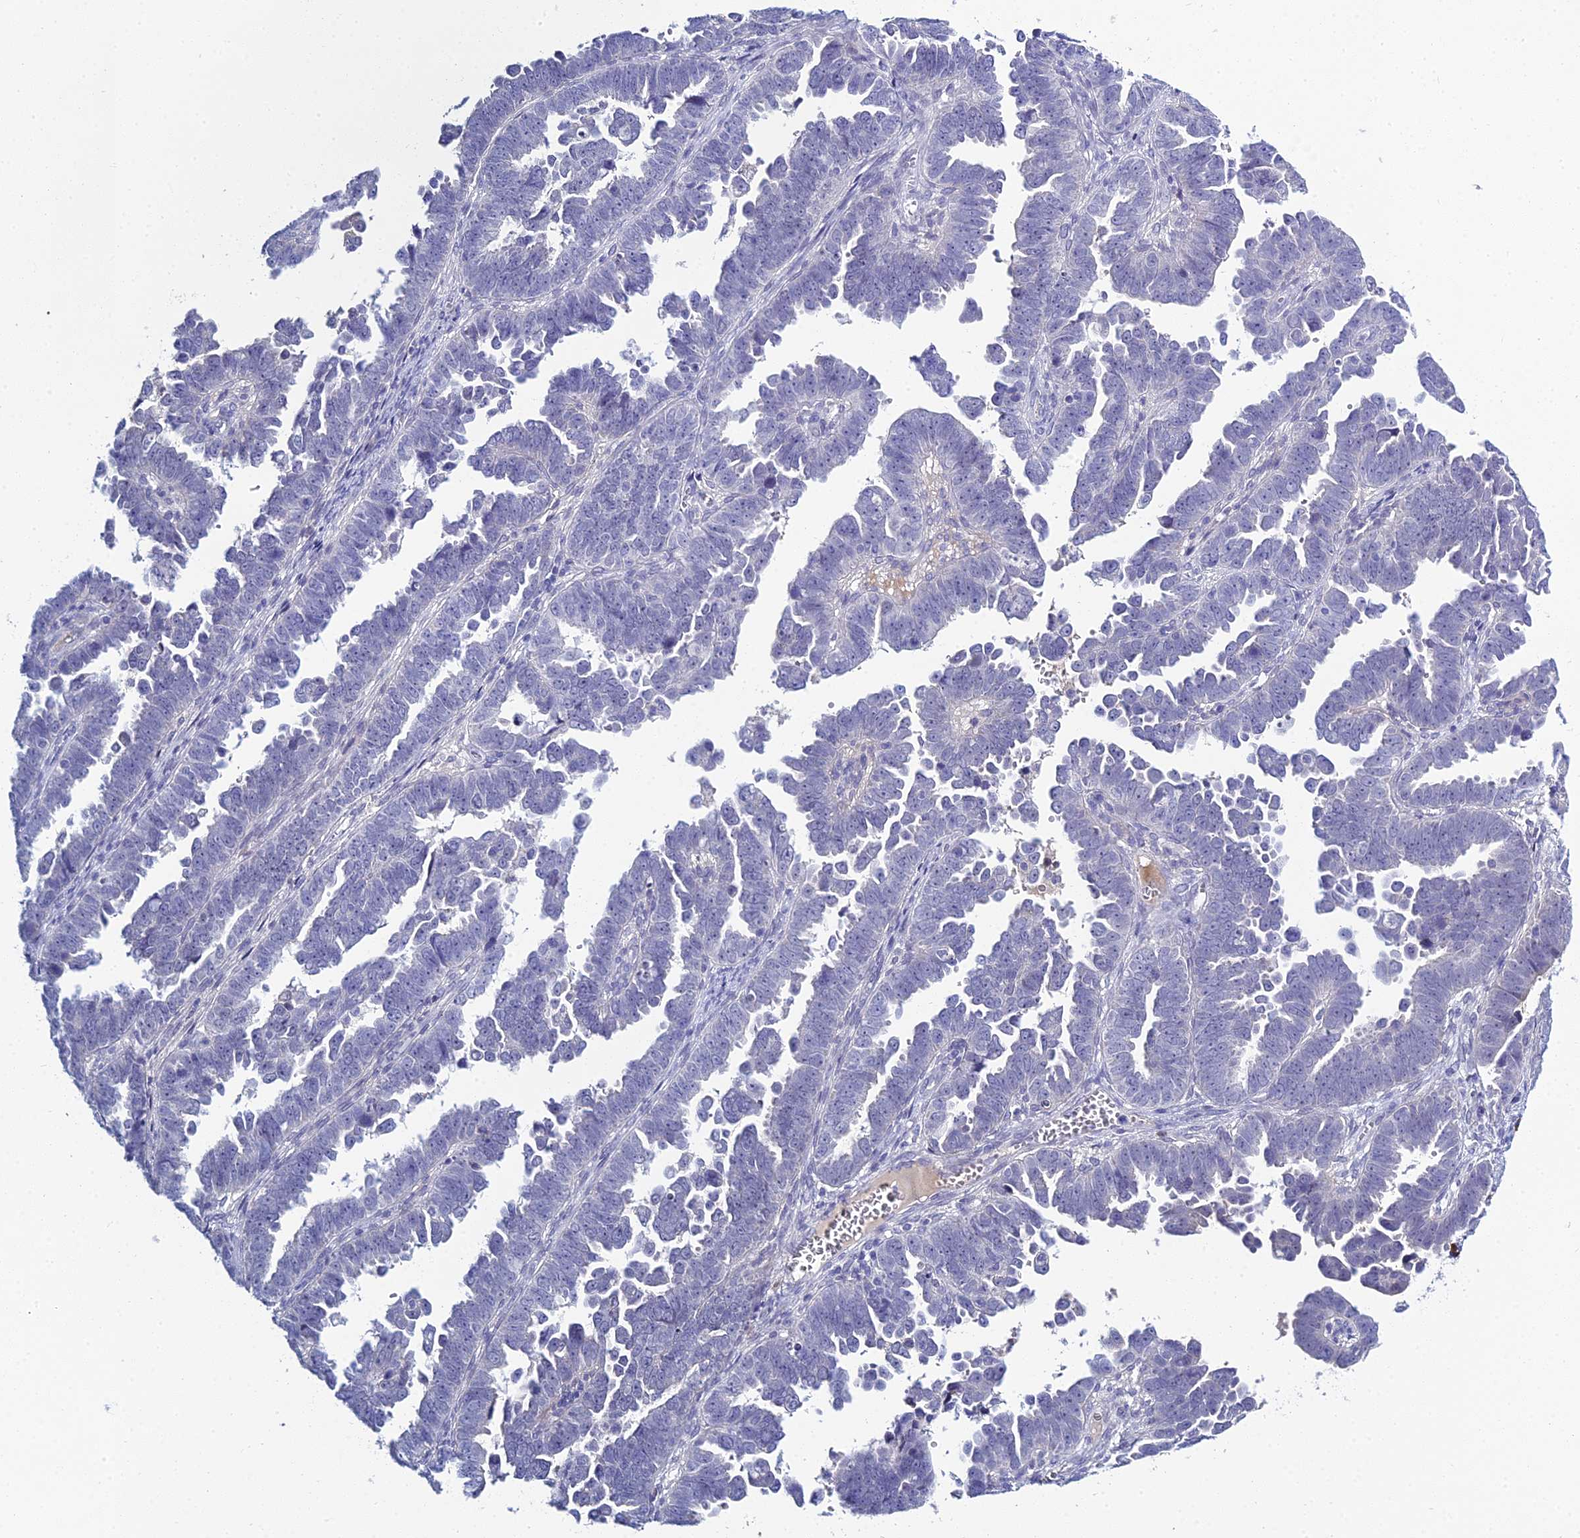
{"staining": {"intensity": "negative", "quantity": "none", "location": "none"}, "tissue": "endometrial cancer", "cell_type": "Tumor cells", "image_type": "cancer", "snomed": [{"axis": "morphology", "description": "Adenocarcinoma, NOS"}, {"axis": "topography", "description": "Endometrium"}], "caption": "Protein analysis of endometrial adenocarcinoma demonstrates no significant expression in tumor cells.", "gene": "MUC13", "patient": {"sex": "female", "age": 75}}